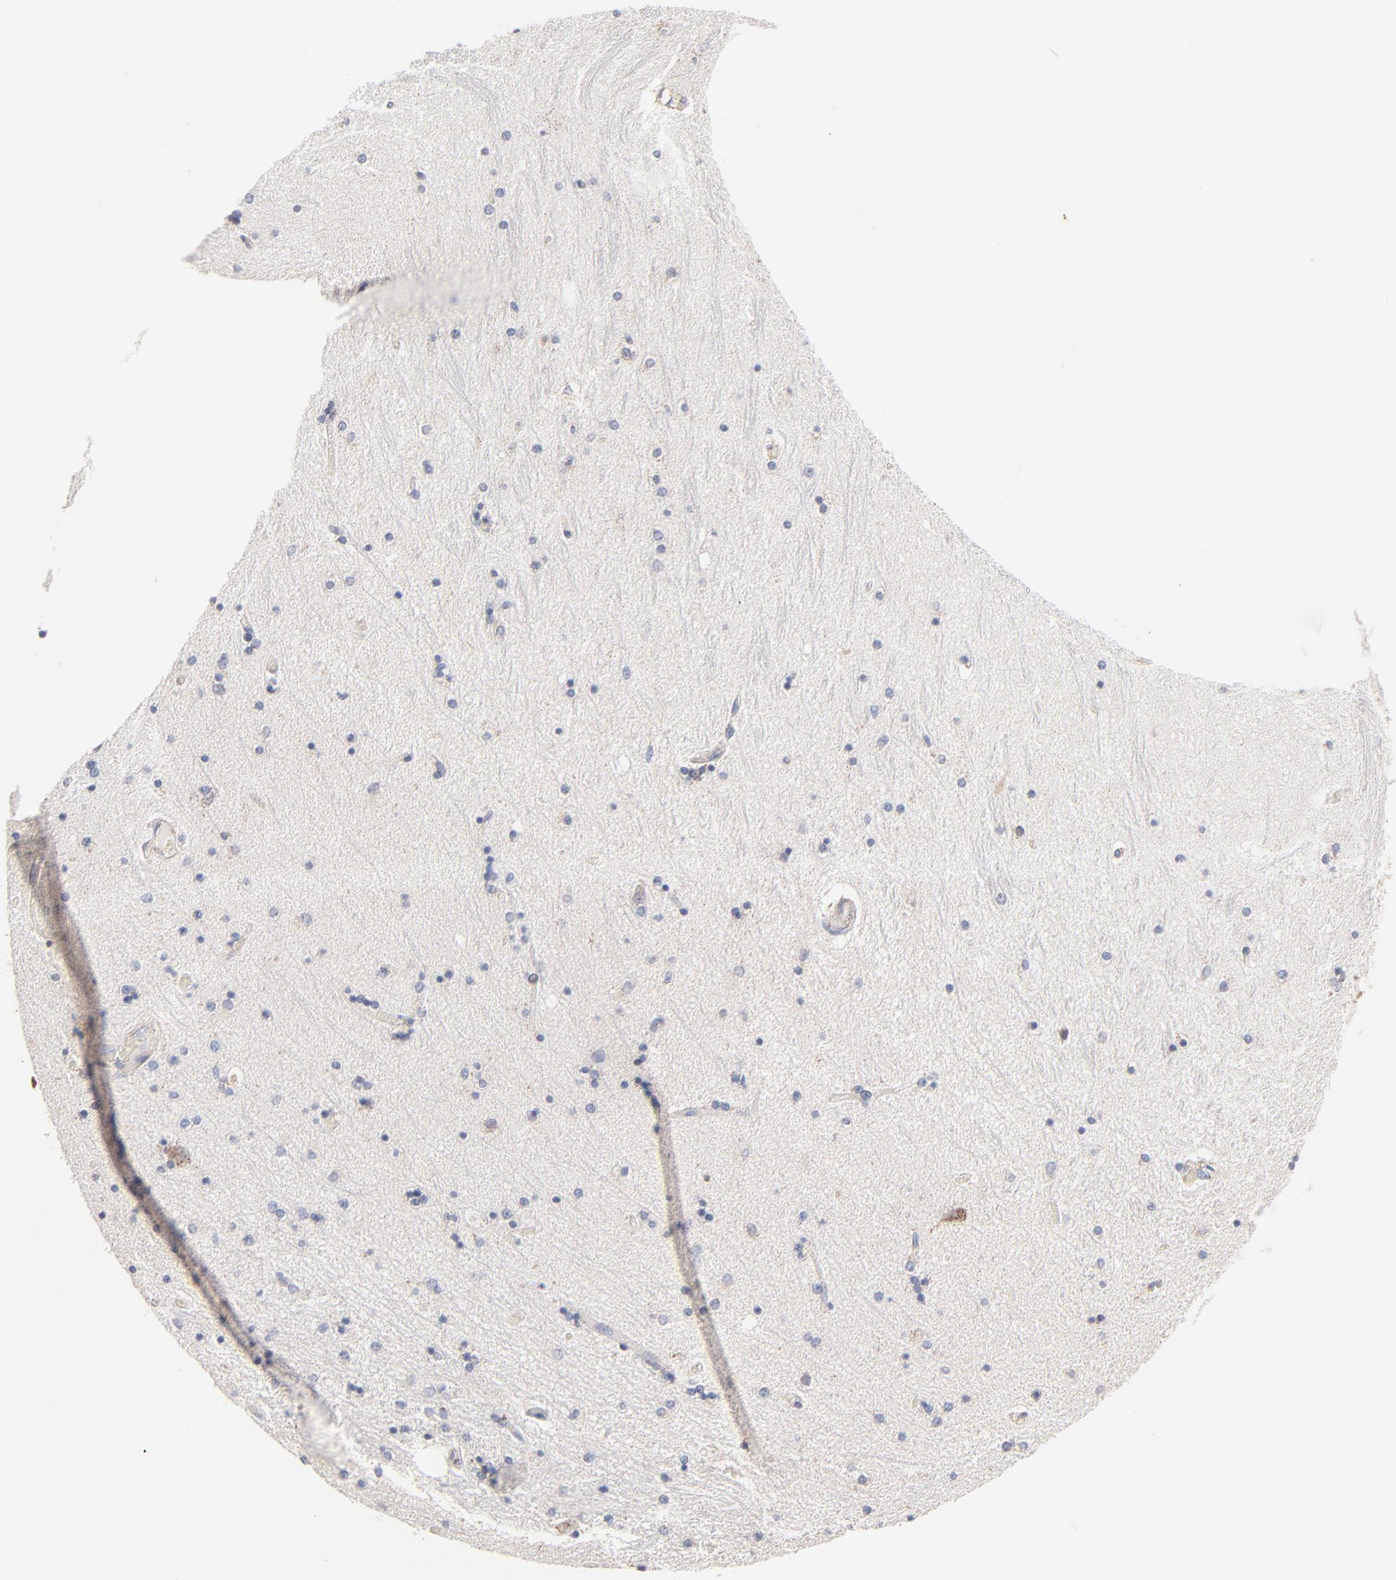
{"staining": {"intensity": "weak", "quantity": "<25%", "location": "cytoplasmic/membranous"}, "tissue": "hippocampus", "cell_type": "Glial cells", "image_type": "normal", "snomed": [{"axis": "morphology", "description": "Normal tissue, NOS"}, {"axis": "topography", "description": "Hippocampus"}], "caption": "IHC photomicrograph of unremarkable human hippocampus stained for a protein (brown), which displays no expression in glial cells.", "gene": "MRPL58", "patient": {"sex": "female", "age": 54}}